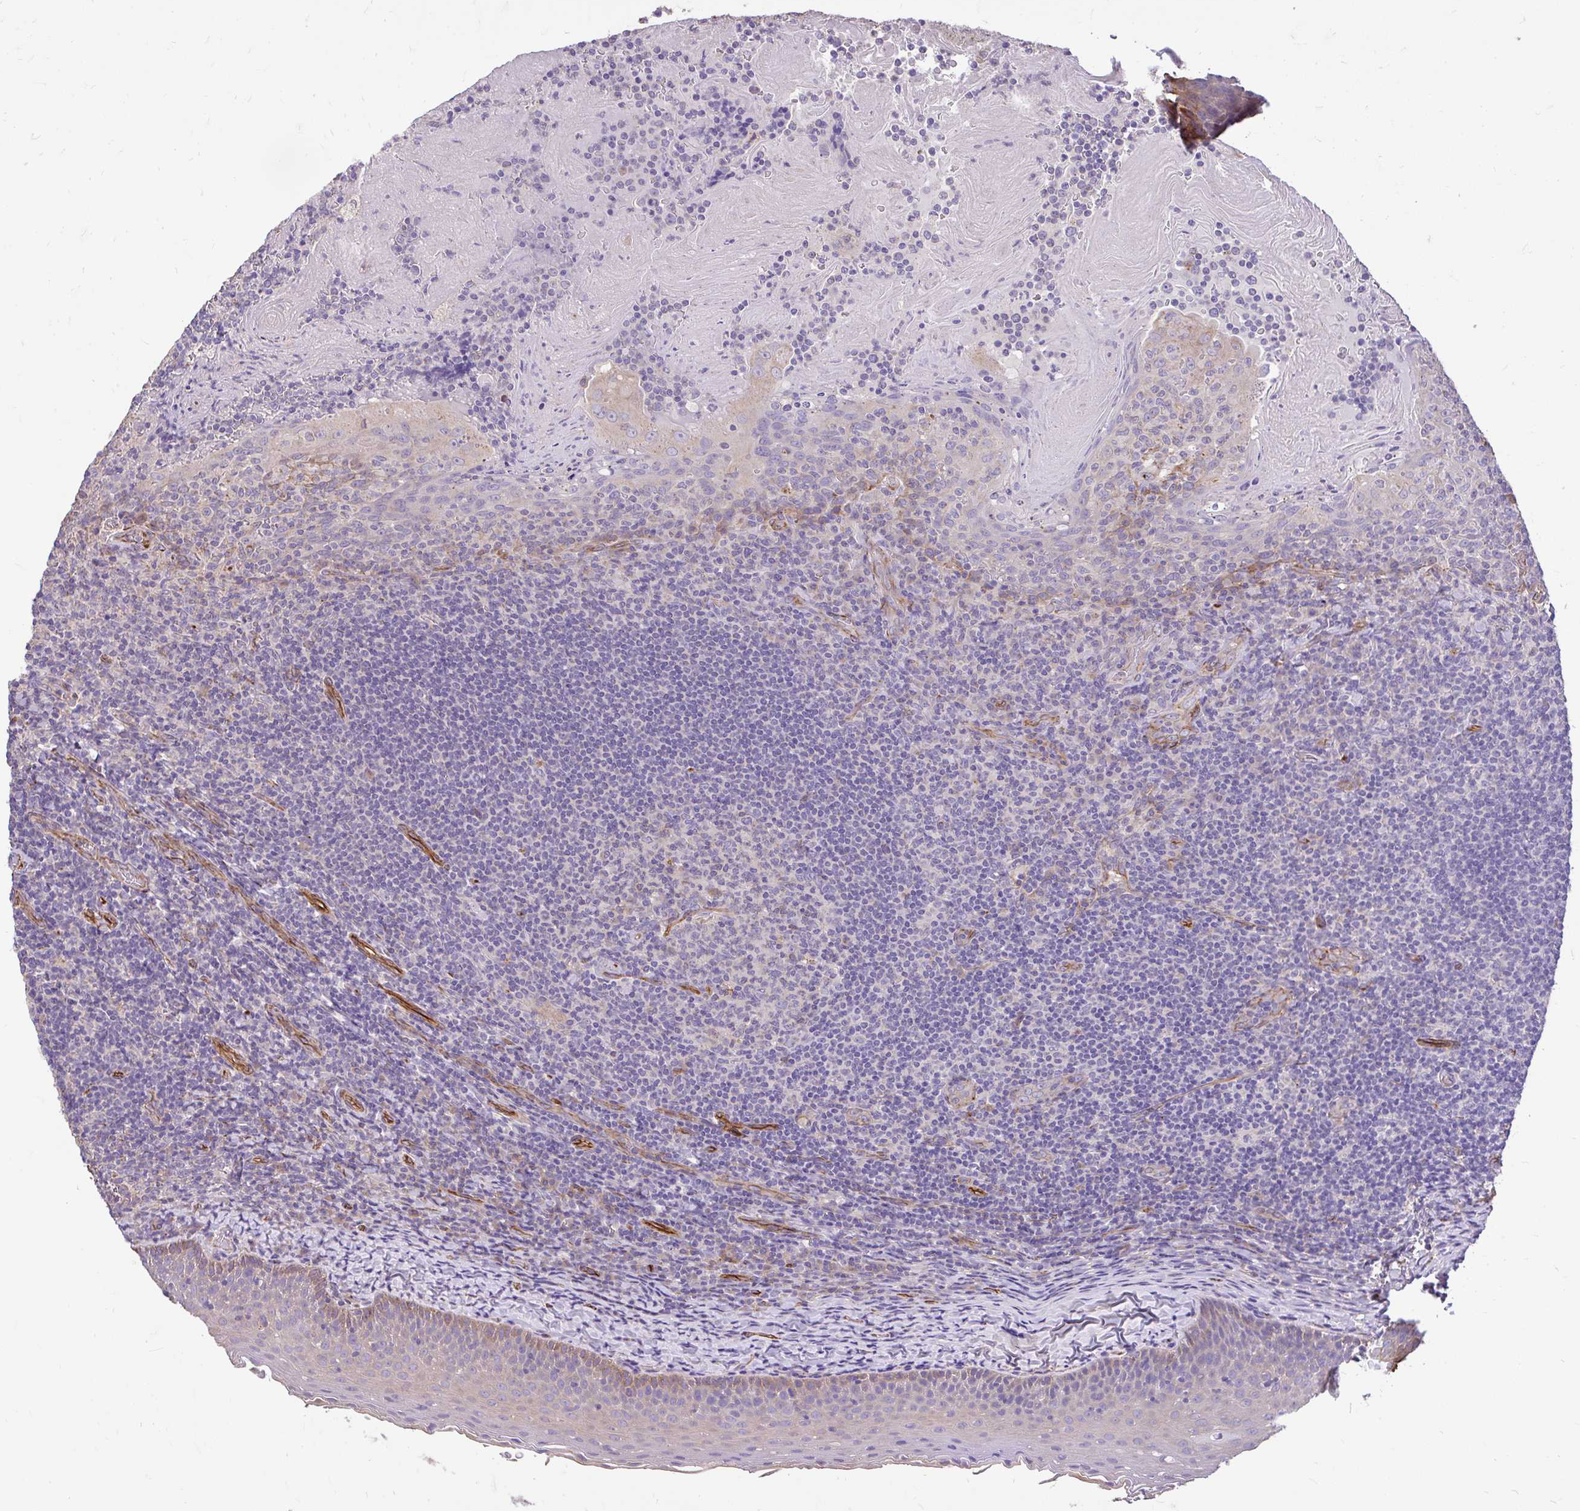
{"staining": {"intensity": "negative", "quantity": "none", "location": "none"}, "tissue": "tonsil", "cell_type": "Germinal center cells", "image_type": "normal", "snomed": [{"axis": "morphology", "description": "Normal tissue, NOS"}, {"axis": "topography", "description": "Tonsil"}], "caption": "Micrograph shows no significant protein expression in germinal center cells of benign tonsil. (DAB IHC visualized using brightfield microscopy, high magnification).", "gene": "PTPRK", "patient": {"sex": "female", "age": 10}}